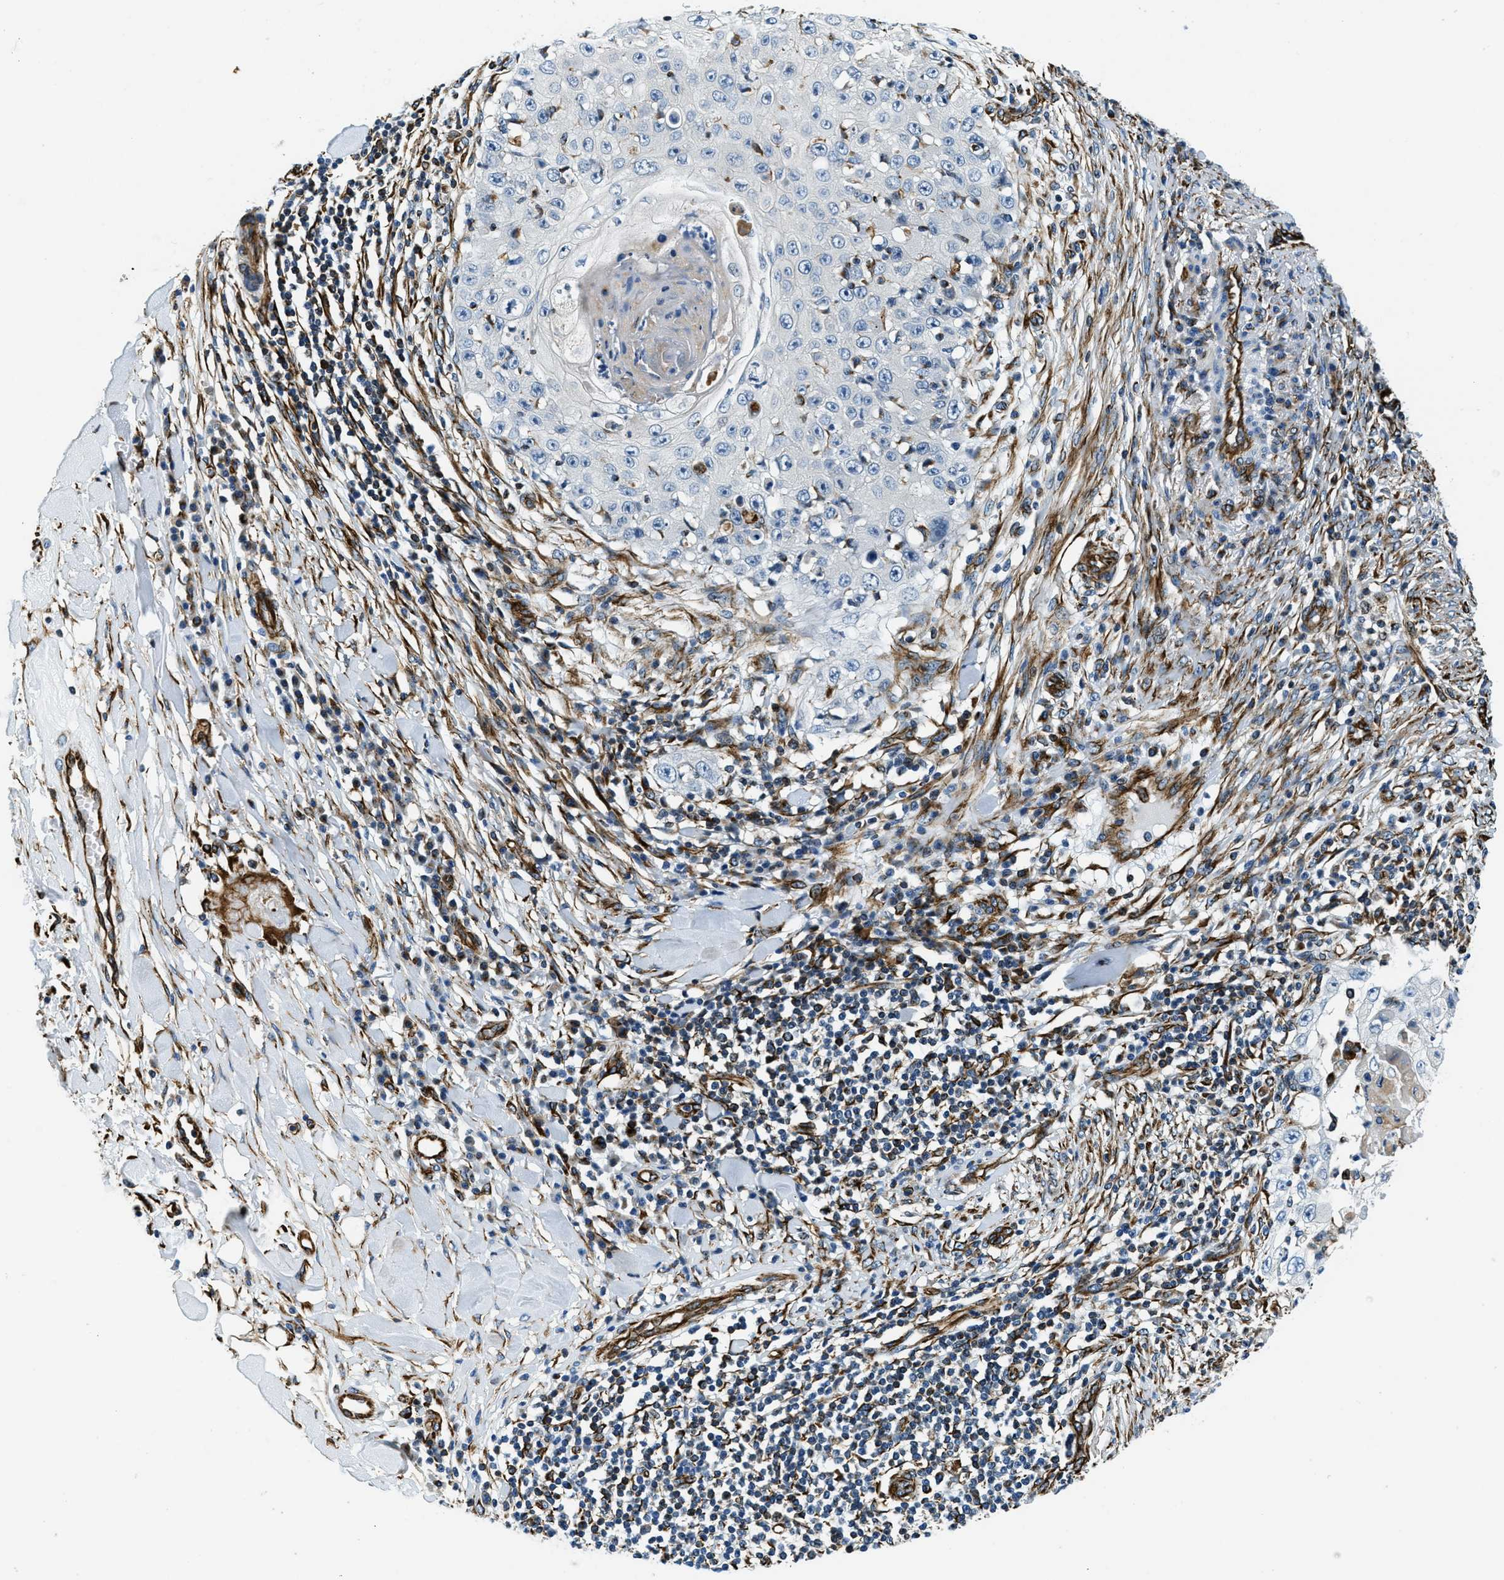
{"staining": {"intensity": "negative", "quantity": "none", "location": "none"}, "tissue": "skin cancer", "cell_type": "Tumor cells", "image_type": "cancer", "snomed": [{"axis": "morphology", "description": "Squamous cell carcinoma, NOS"}, {"axis": "topography", "description": "Skin"}], "caption": "A photomicrograph of squamous cell carcinoma (skin) stained for a protein reveals no brown staining in tumor cells. Nuclei are stained in blue.", "gene": "GNS", "patient": {"sex": "male", "age": 86}}